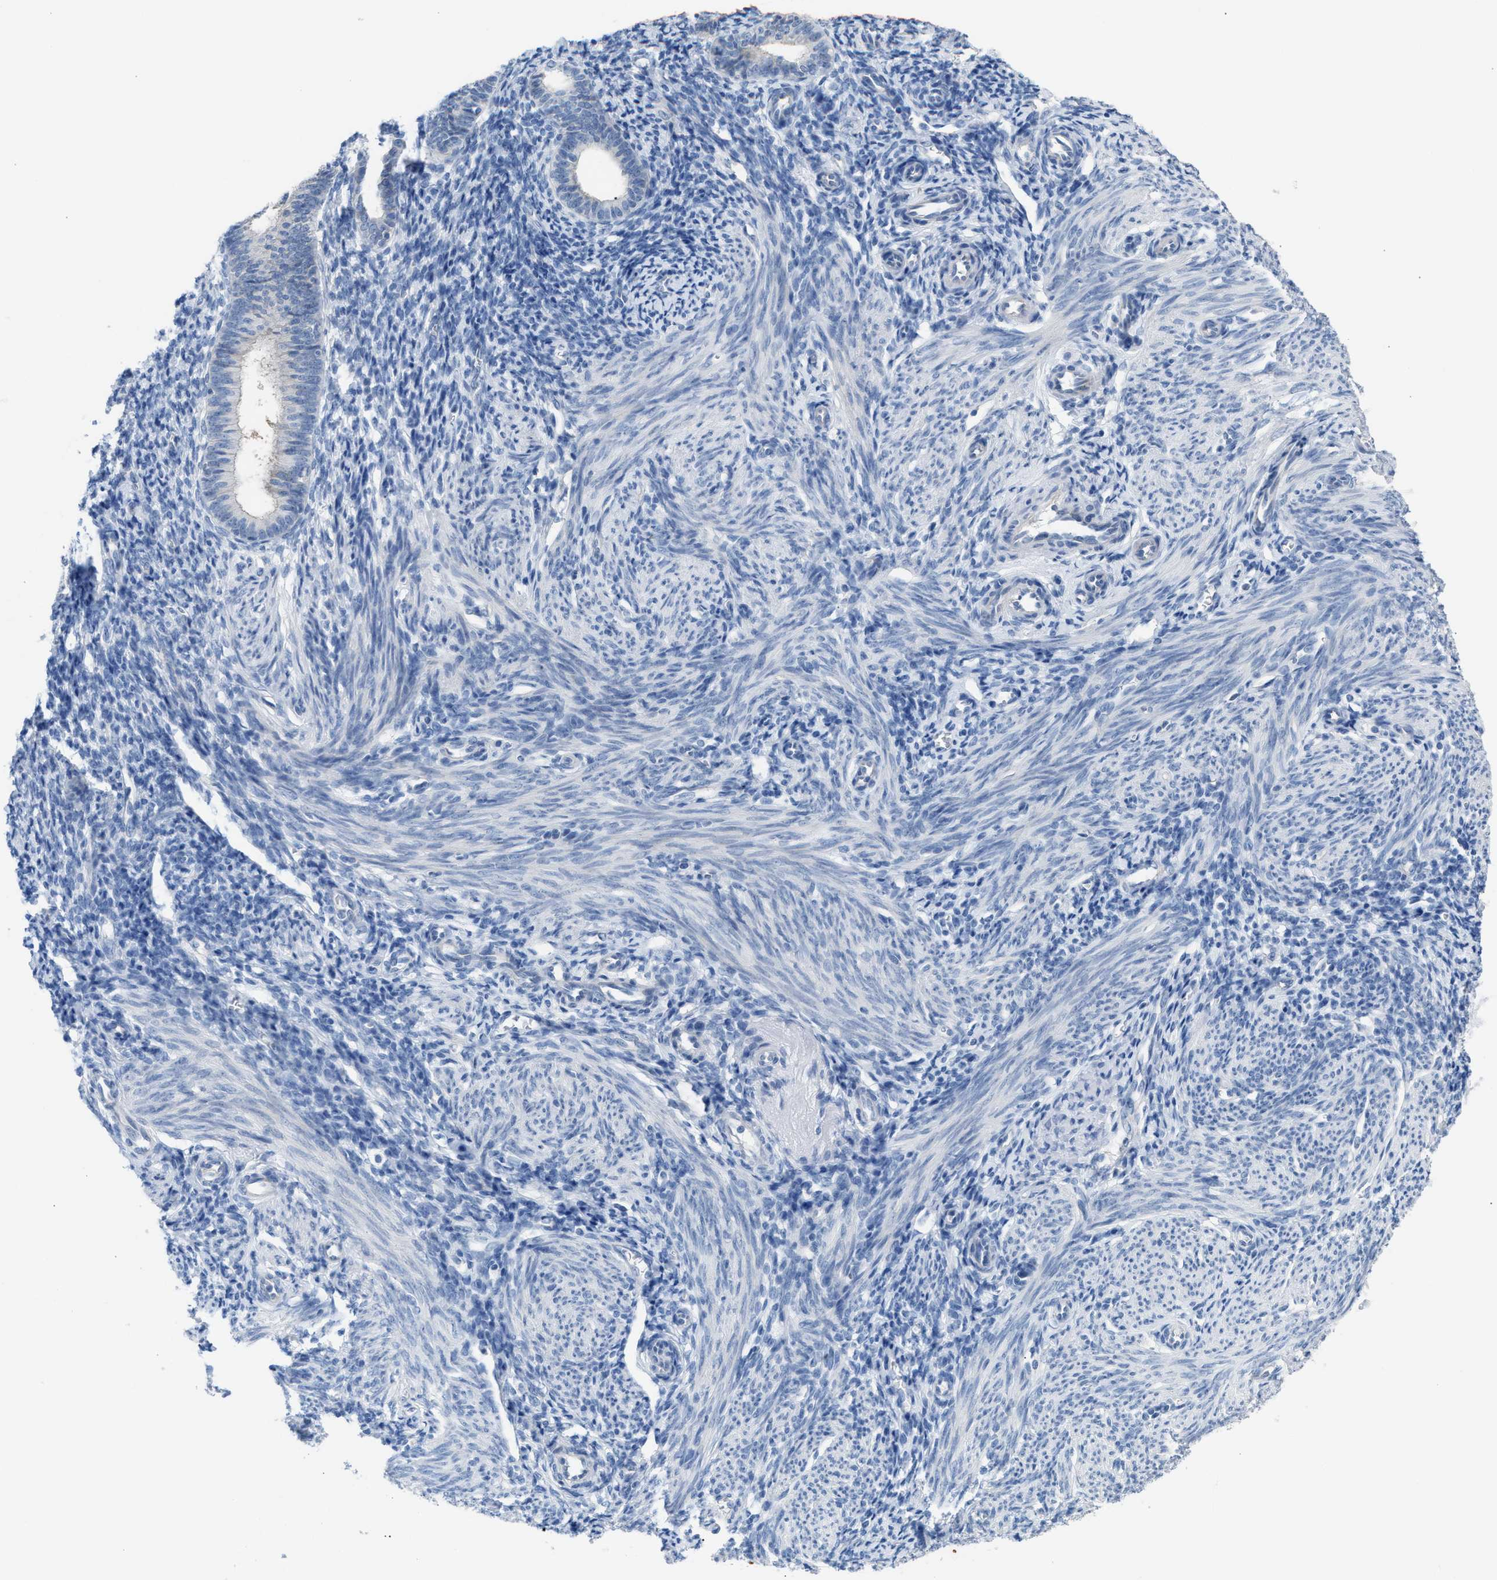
{"staining": {"intensity": "negative", "quantity": "none", "location": "none"}, "tissue": "endometrium", "cell_type": "Cells in endometrial stroma", "image_type": "normal", "snomed": [{"axis": "morphology", "description": "Normal tissue, NOS"}, {"axis": "morphology", "description": "Adenocarcinoma, NOS"}, {"axis": "topography", "description": "Endometrium"}], "caption": "IHC of normal endometrium shows no positivity in cells in endometrial stroma. The staining is performed using DAB brown chromogen with nuclei counter-stained in using hematoxylin.", "gene": "ERBB2", "patient": {"sex": "female", "age": 57}}